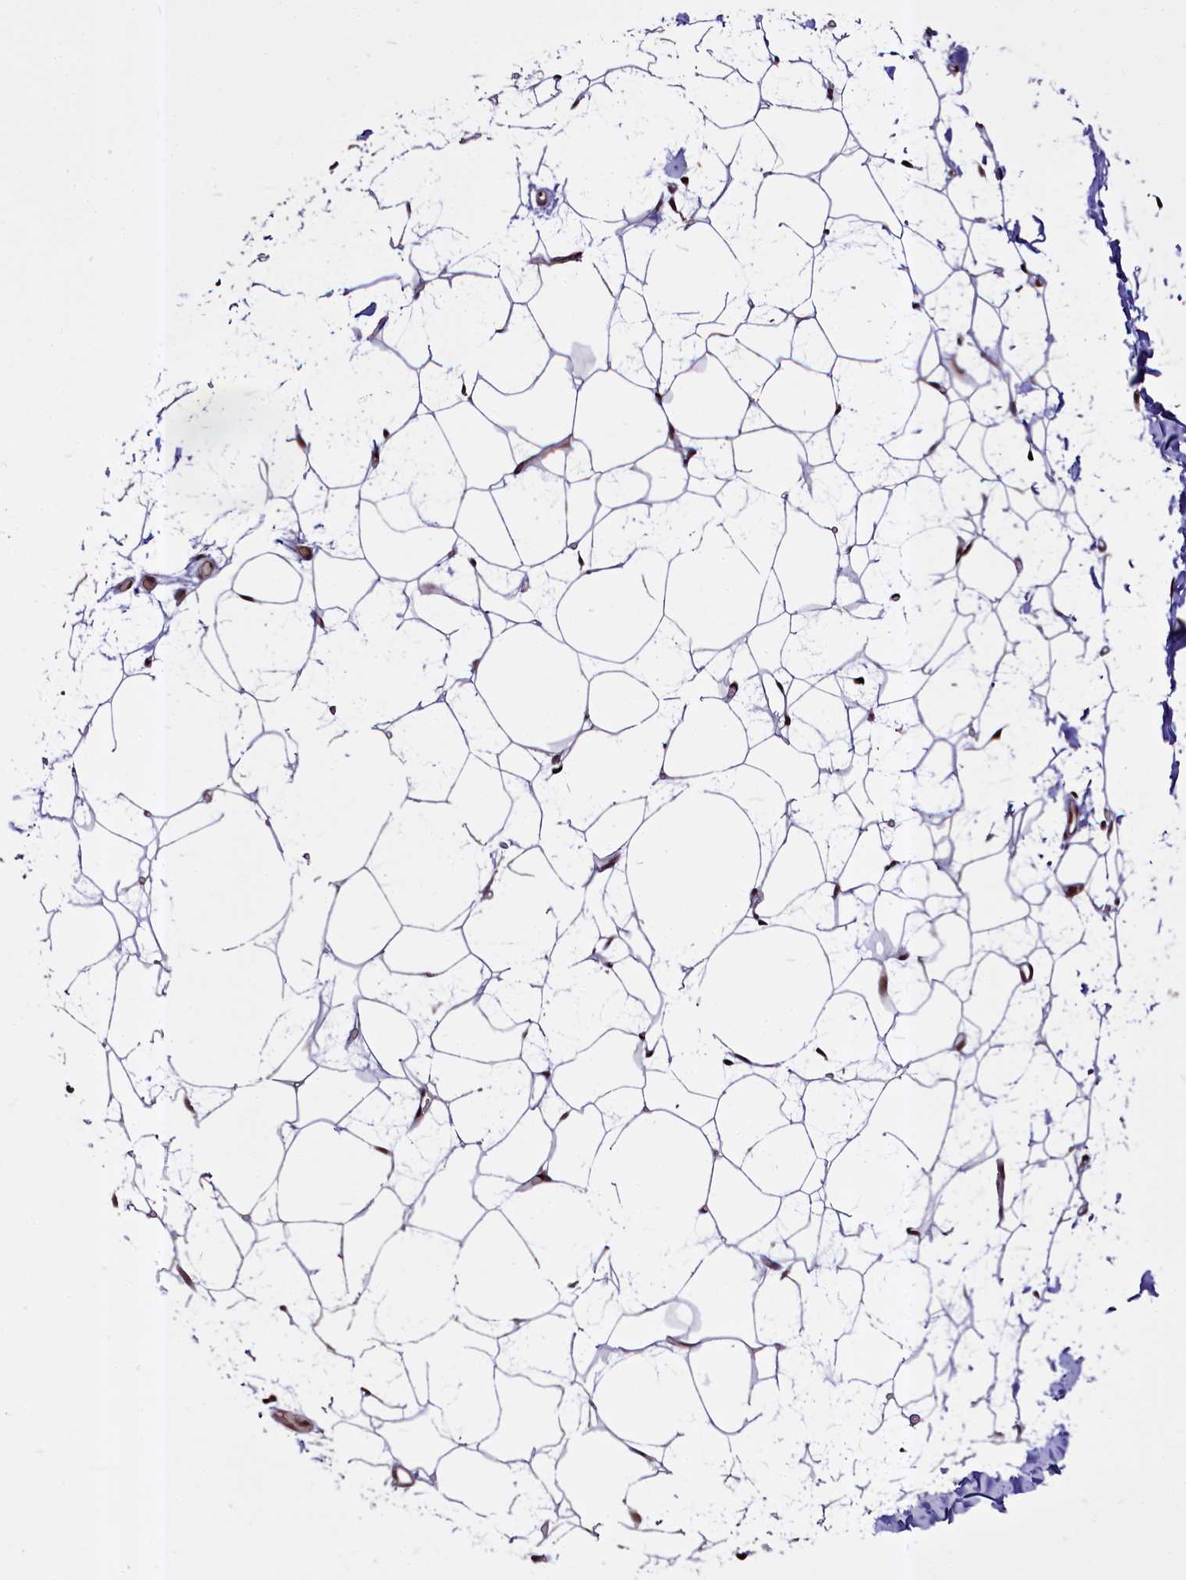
{"staining": {"intensity": "moderate", "quantity": ">75%", "location": "nuclear"}, "tissue": "adipose tissue", "cell_type": "Adipocytes", "image_type": "normal", "snomed": [{"axis": "morphology", "description": "Normal tissue, NOS"}, {"axis": "topography", "description": "Breast"}], "caption": "Adipocytes show moderate nuclear expression in approximately >75% of cells in unremarkable adipose tissue.", "gene": "MAML2", "patient": {"sex": "female", "age": 23}}